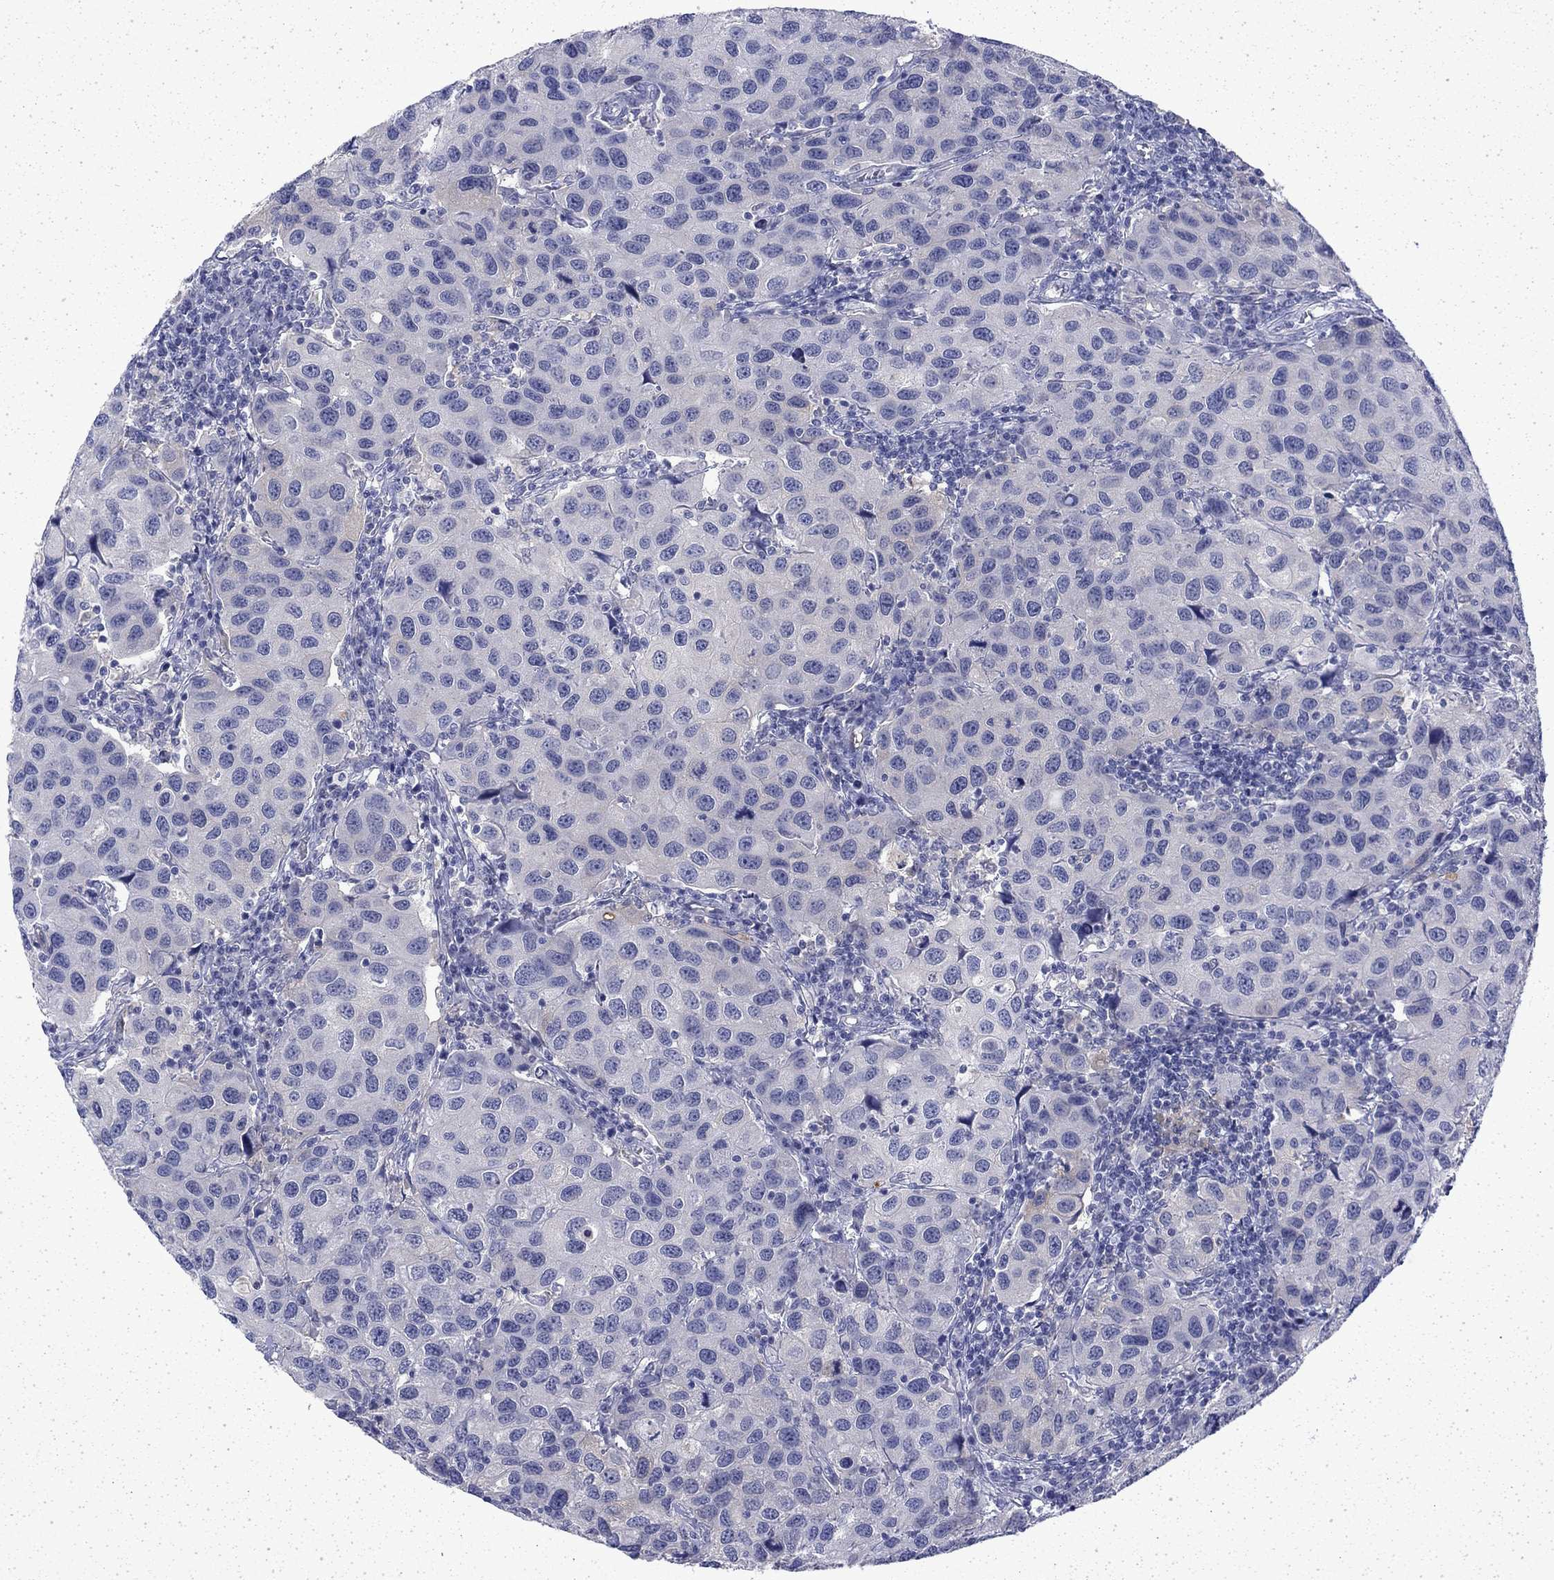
{"staining": {"intensity": "negative", "quantity": "none", "location": "none"}, "tissue": "urothelial cancer", "cell_type": "Tumor cells", "image_type": "cancer", "snomed": [{"axis": "morphology", "description": "Urothelial carcinoma, High grade"}, {"axis": "topography", "description": "Urinary bladder"}], "caption": "IHC of urothelial carcinoma (high-grade) demonstrates no staining in tumor cells.", "gene": "ENPP6", "patient": {"sex": "male", "age": 79}}